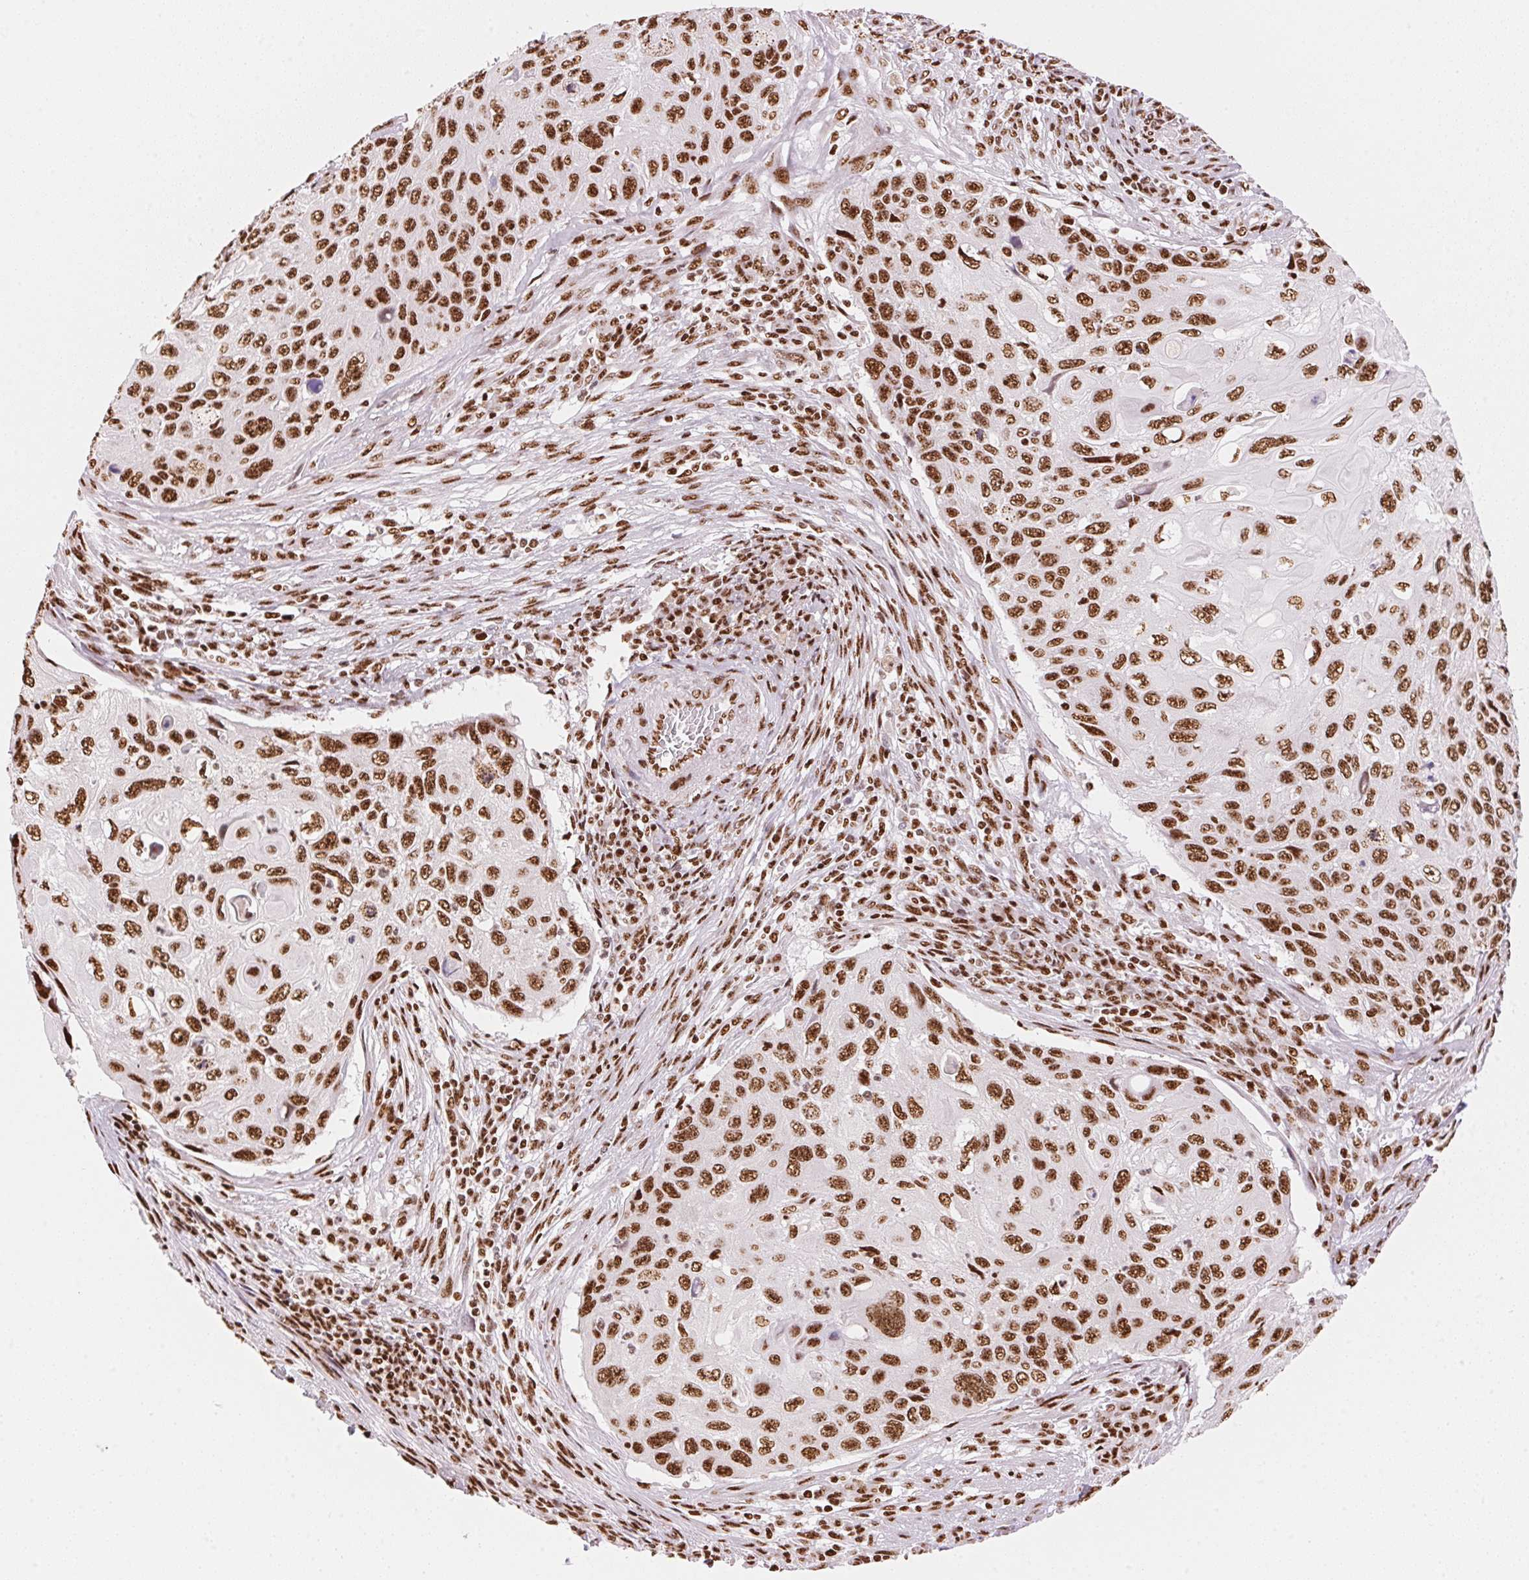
{"staining": {"intensity": "strong", "quantity": ">75%", "location": "nuclear"}, "tissue": "cervical cancer", "cell_type": "Tumor cells", "image_type": "cancer", "snomed": [{"axis": "morphology", "description": "Squamous cell carcinoma, NOS"}, {"axis": "topography", "description": "Cervix"}], "caption": "This is a photomicrograph of IHC staining of cervical cancer (squamous cell carcinoma), which shows strong staining in the nuclear of tumor cells.", "gene": "NXF1", "patient": {"sex": "female", "age": 70}}